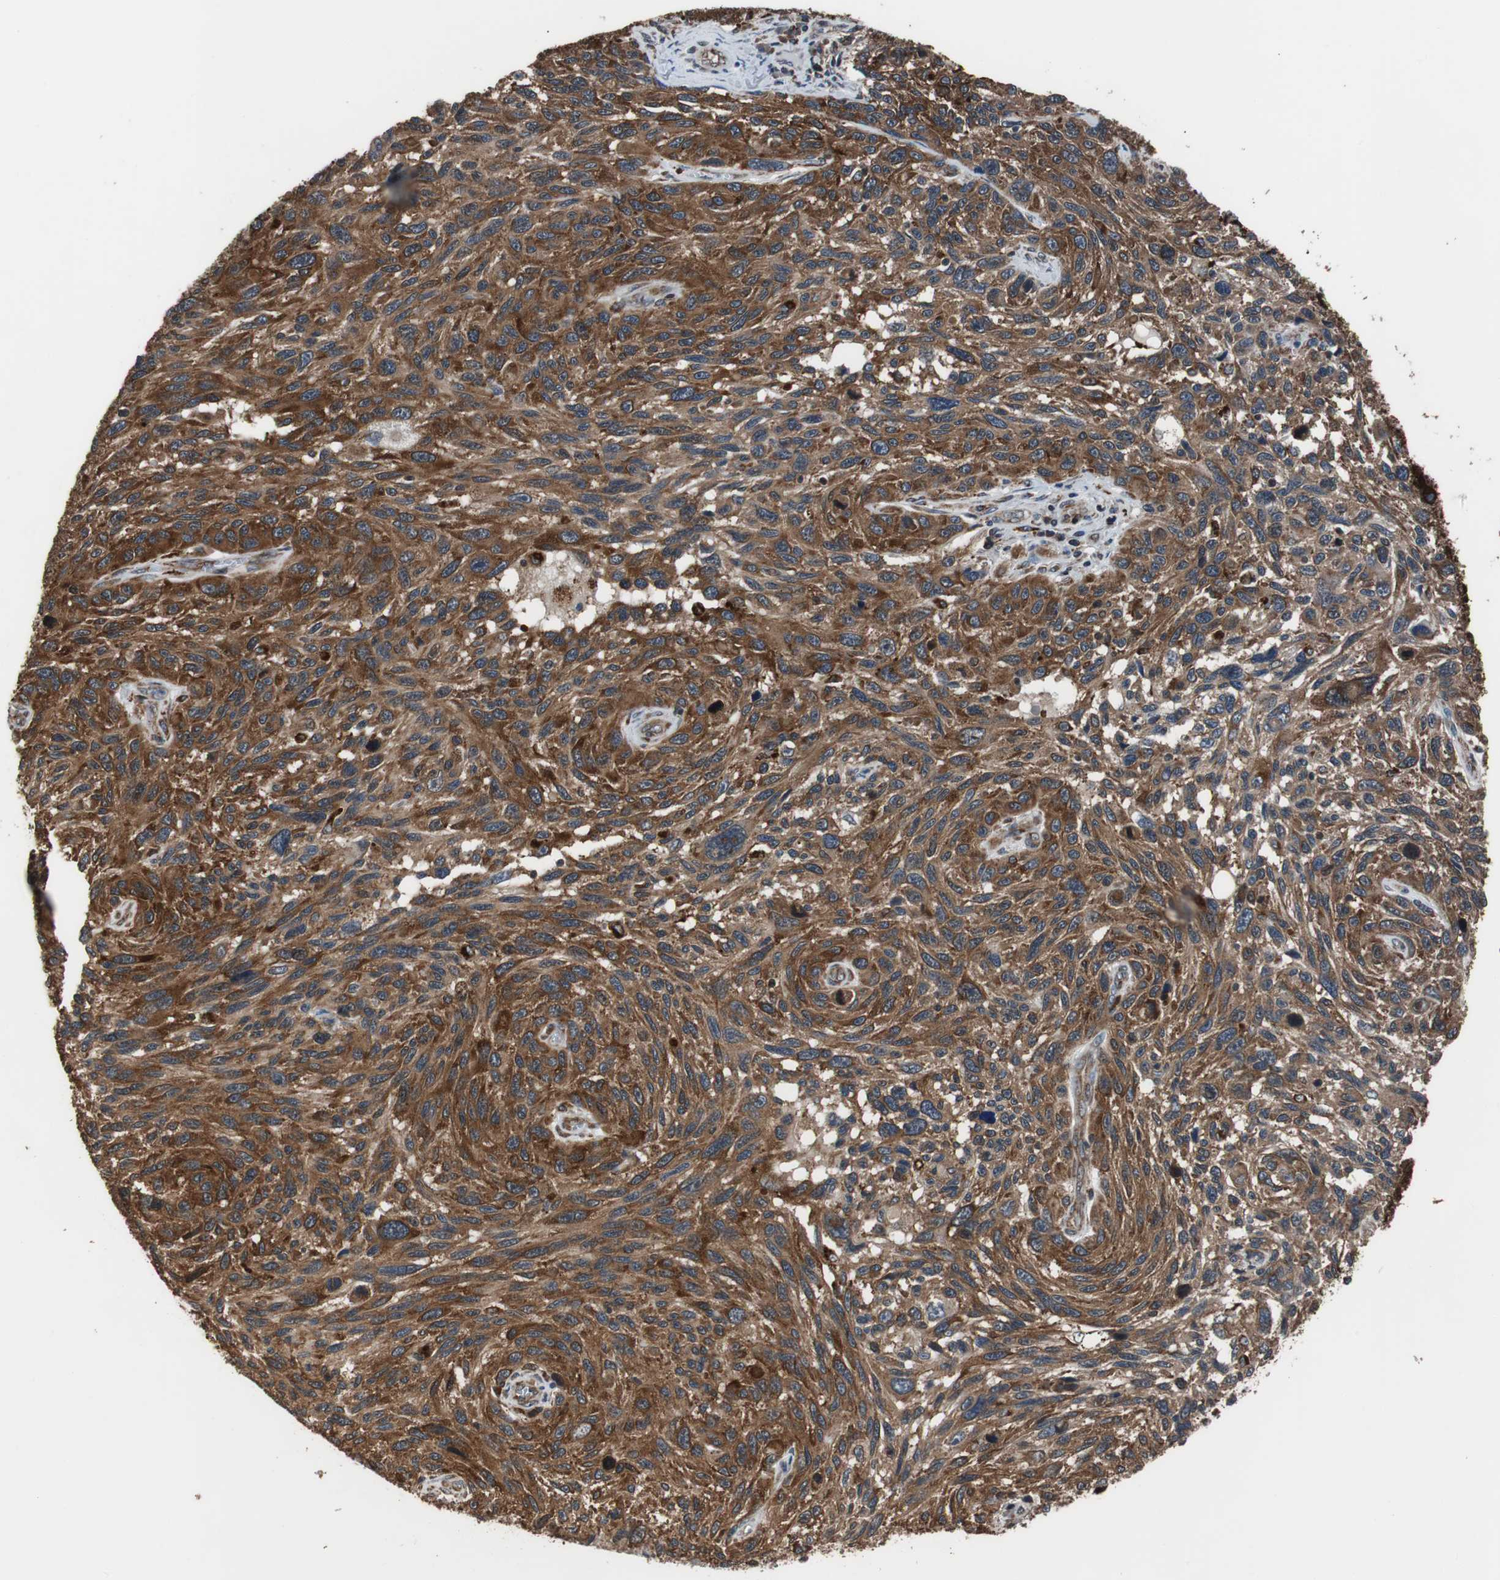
{"staining": {"intensity": "strong", "quantity": ">75%", "location": "cytoplasmic/membranous"}, "tissue": "melanoma", "cell_type": "Tumor cells", "image_type": "cancer", "snomed": [{"axis": "morphology", "description": "Malignant melanoma, NOS"}, {"axis": "topography", "description": "Skin"}], "caption": "A photomicrograph showing strong cytoplasmic/membranous staining in about >75% of tumor cells in melanoma, as visualized by brown immunohistochemical staining.", "gene": "USP10", "patient": {"sex": "male", "age": 53}}